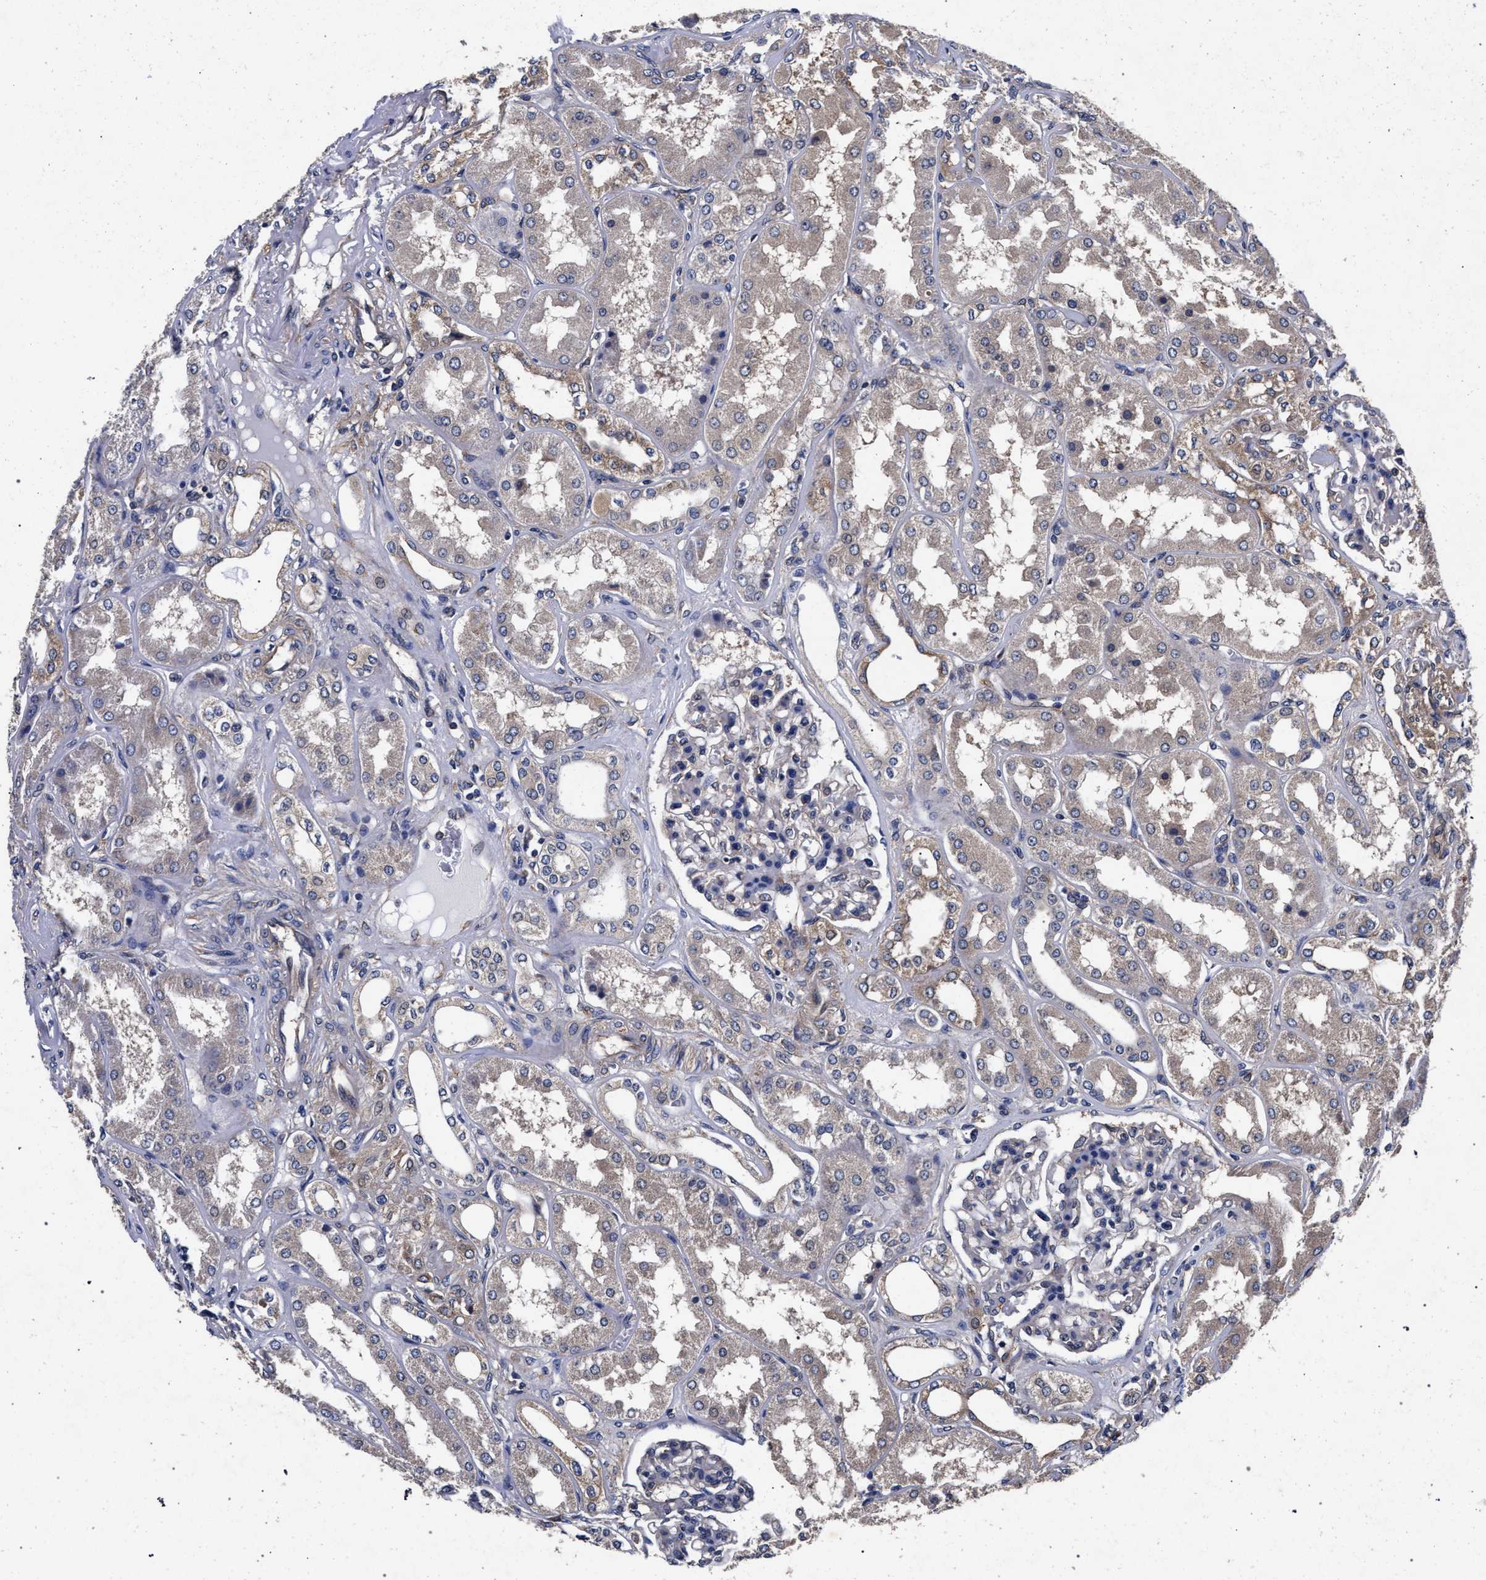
{"staining": {"intensity": "weak", "quantity": "<25%", "location": "cytoplasmic/membranous"}, "tissue": "kidney", "cell_type": "Cells in glomeruli", "image_type": "normal", "snomed": [{"axis": "morphology", "description": "Normal tissue, NOS"}, {"axis": "topography", "description": "Kidney"}], "caption": "A histopathology image of human kidney is negative for staining in cells in glomeruli. Nuclei are stained in blue.", "gene": "CFAP95", "patient": {"sex": "female", "age": 56}}